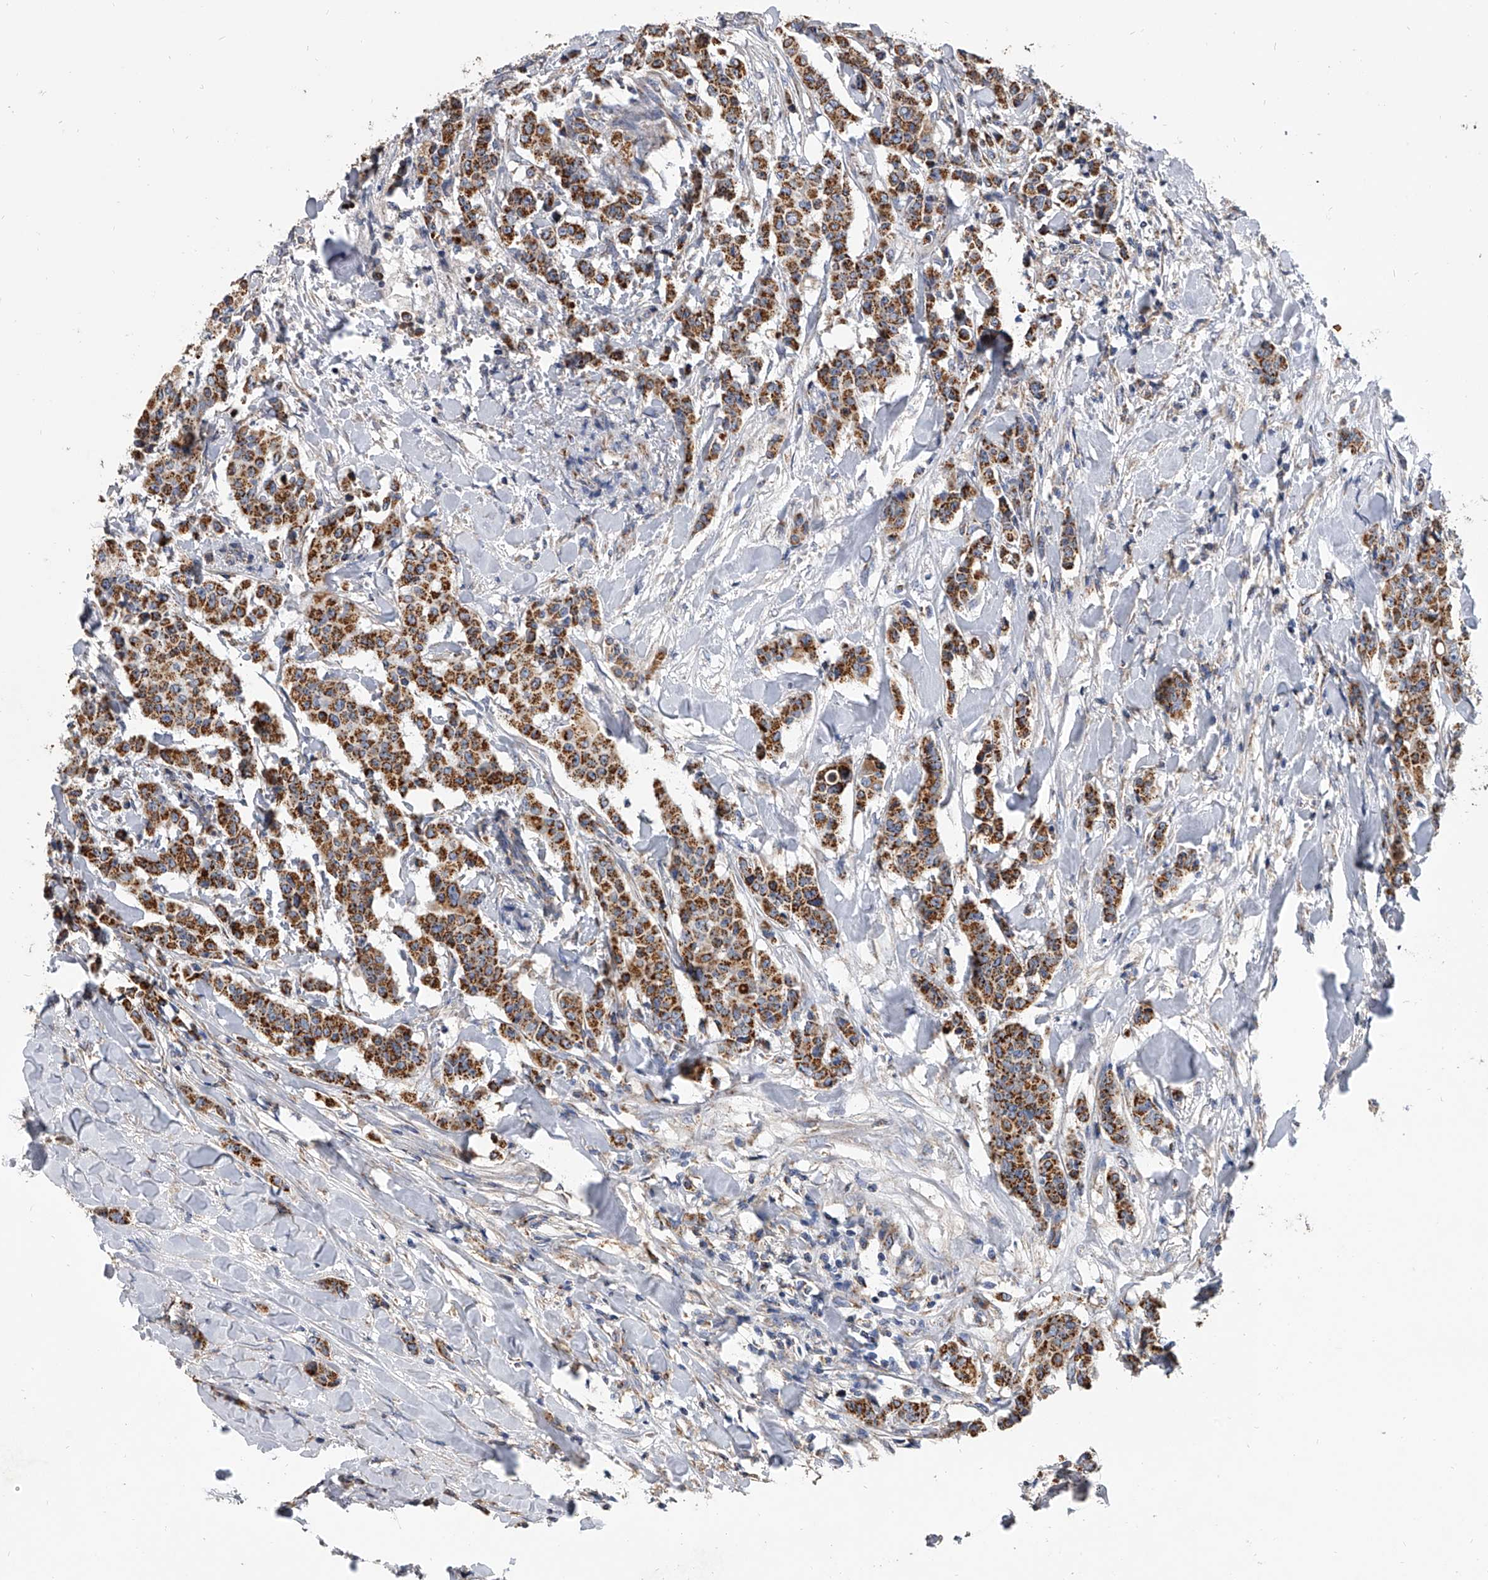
{"staining": {"intensity": "strong", "quantity": ">75%", "location": "cytoplasmic/membranous"}, "tissue": "breast cancer", "cell_type": "Tumor cells", "image_type": "cancer", "snomed": [{"axis": "morphology", "description": "Duct carcinoma"}, {"axis": "topography", "description": "Breast"}], "caption": "This is a histology image of IHC staining of intraductal carcinoma (breast), which shows strong staining in the cytoplasmic/membranous of tumor cells.", "gene": "MRPL28", "patient": {"sex": "female", "age": 40}}